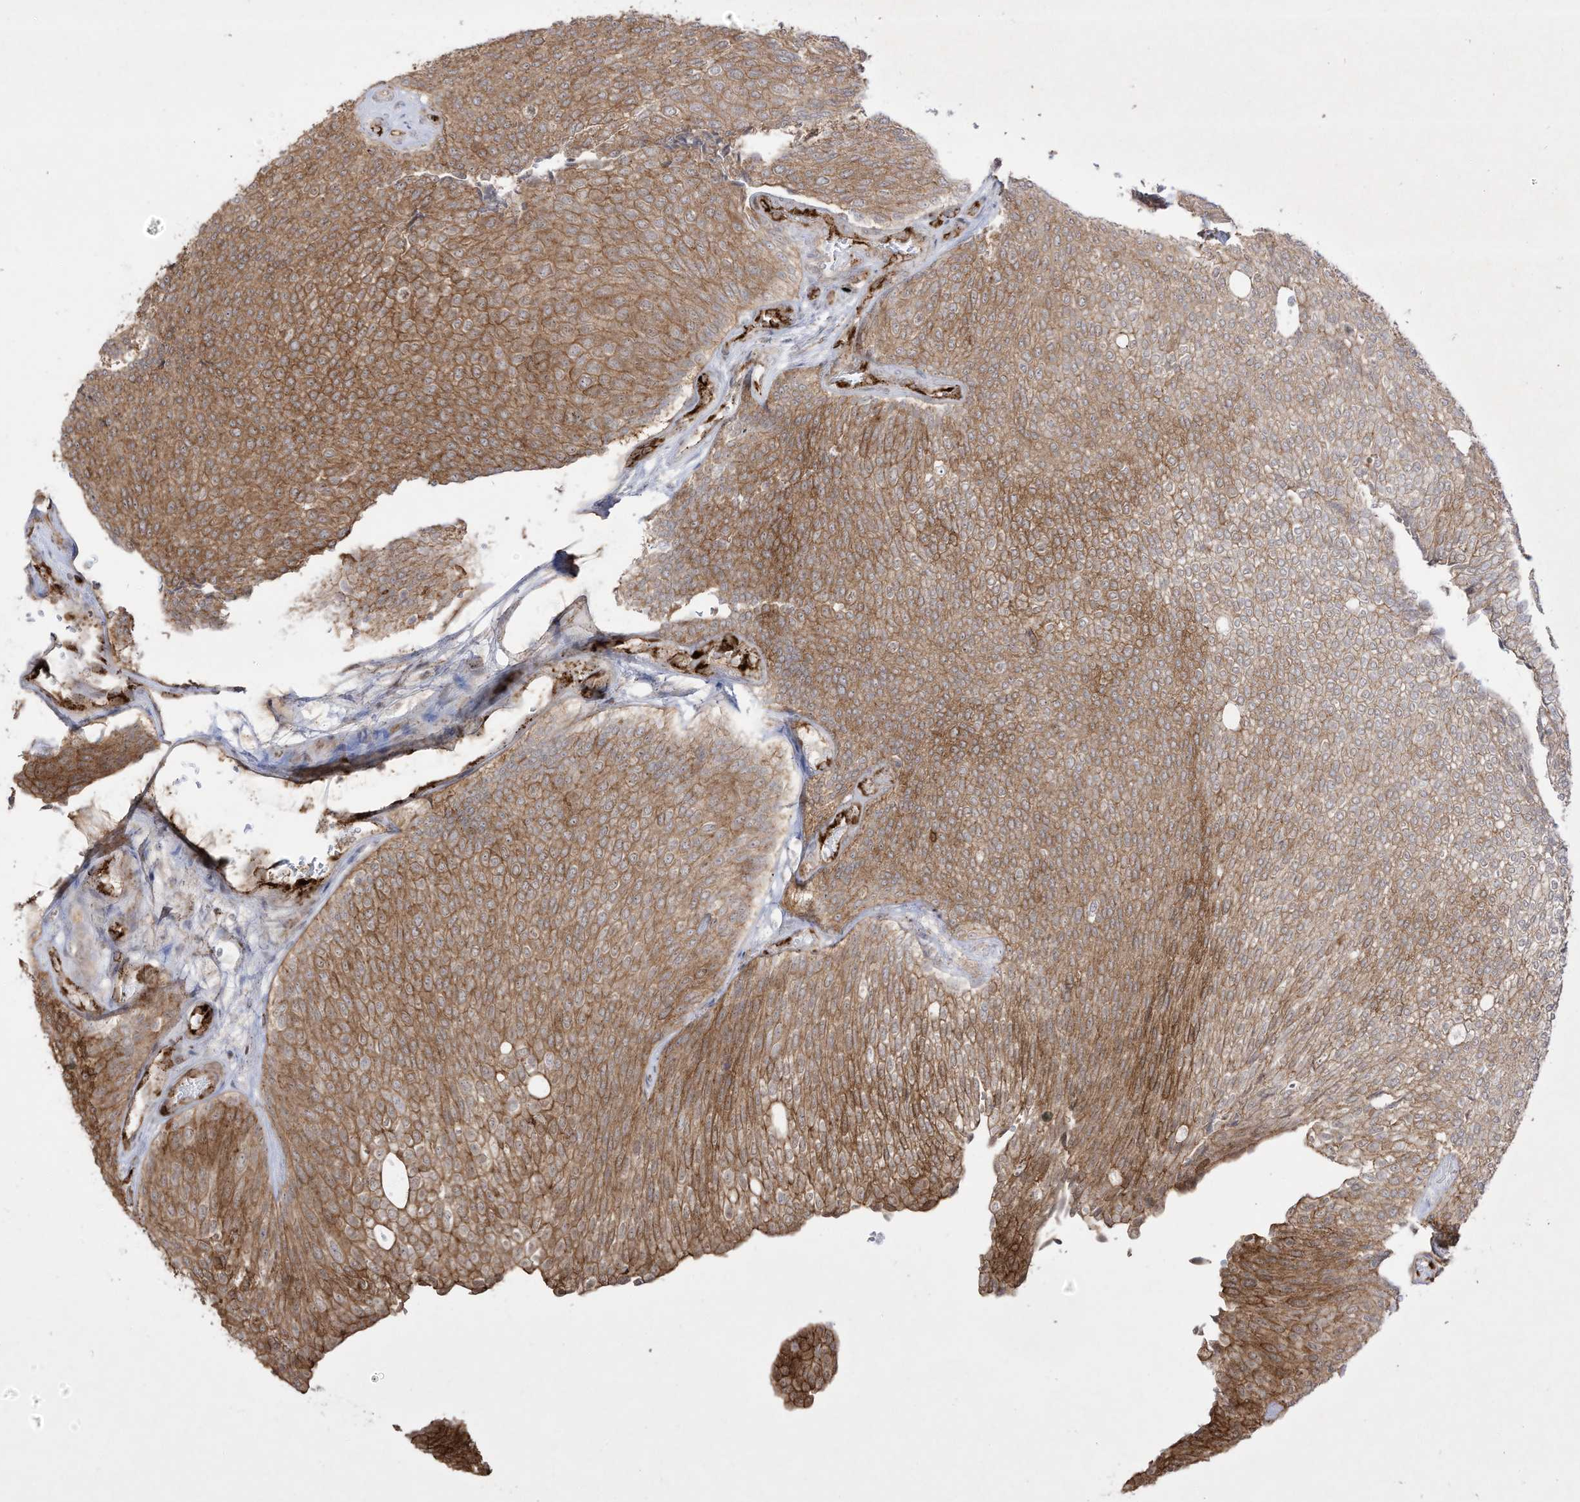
{"staining": {"intensity": "moderate", "quantity": ">75%", "location": "cytoplasmic/membranous"}, "tissue": "urothelial cancer", "cell_type": "Tumor cells", "image_type": "cancer", "snomed": [{"axis": "morphology", "description": "Urothelial carcinoma, Low grade"}, {"axis": "topography", "description": "Urinary bladder"}], "caption": "The immunohistochemical stain highlights moderate cytoplasmic/membranous expression in tumor cells of low-grade urothelial carcinoma tissue.", "gene": "ZGRF1", "patient": {"sex": "female", "age": 79}}